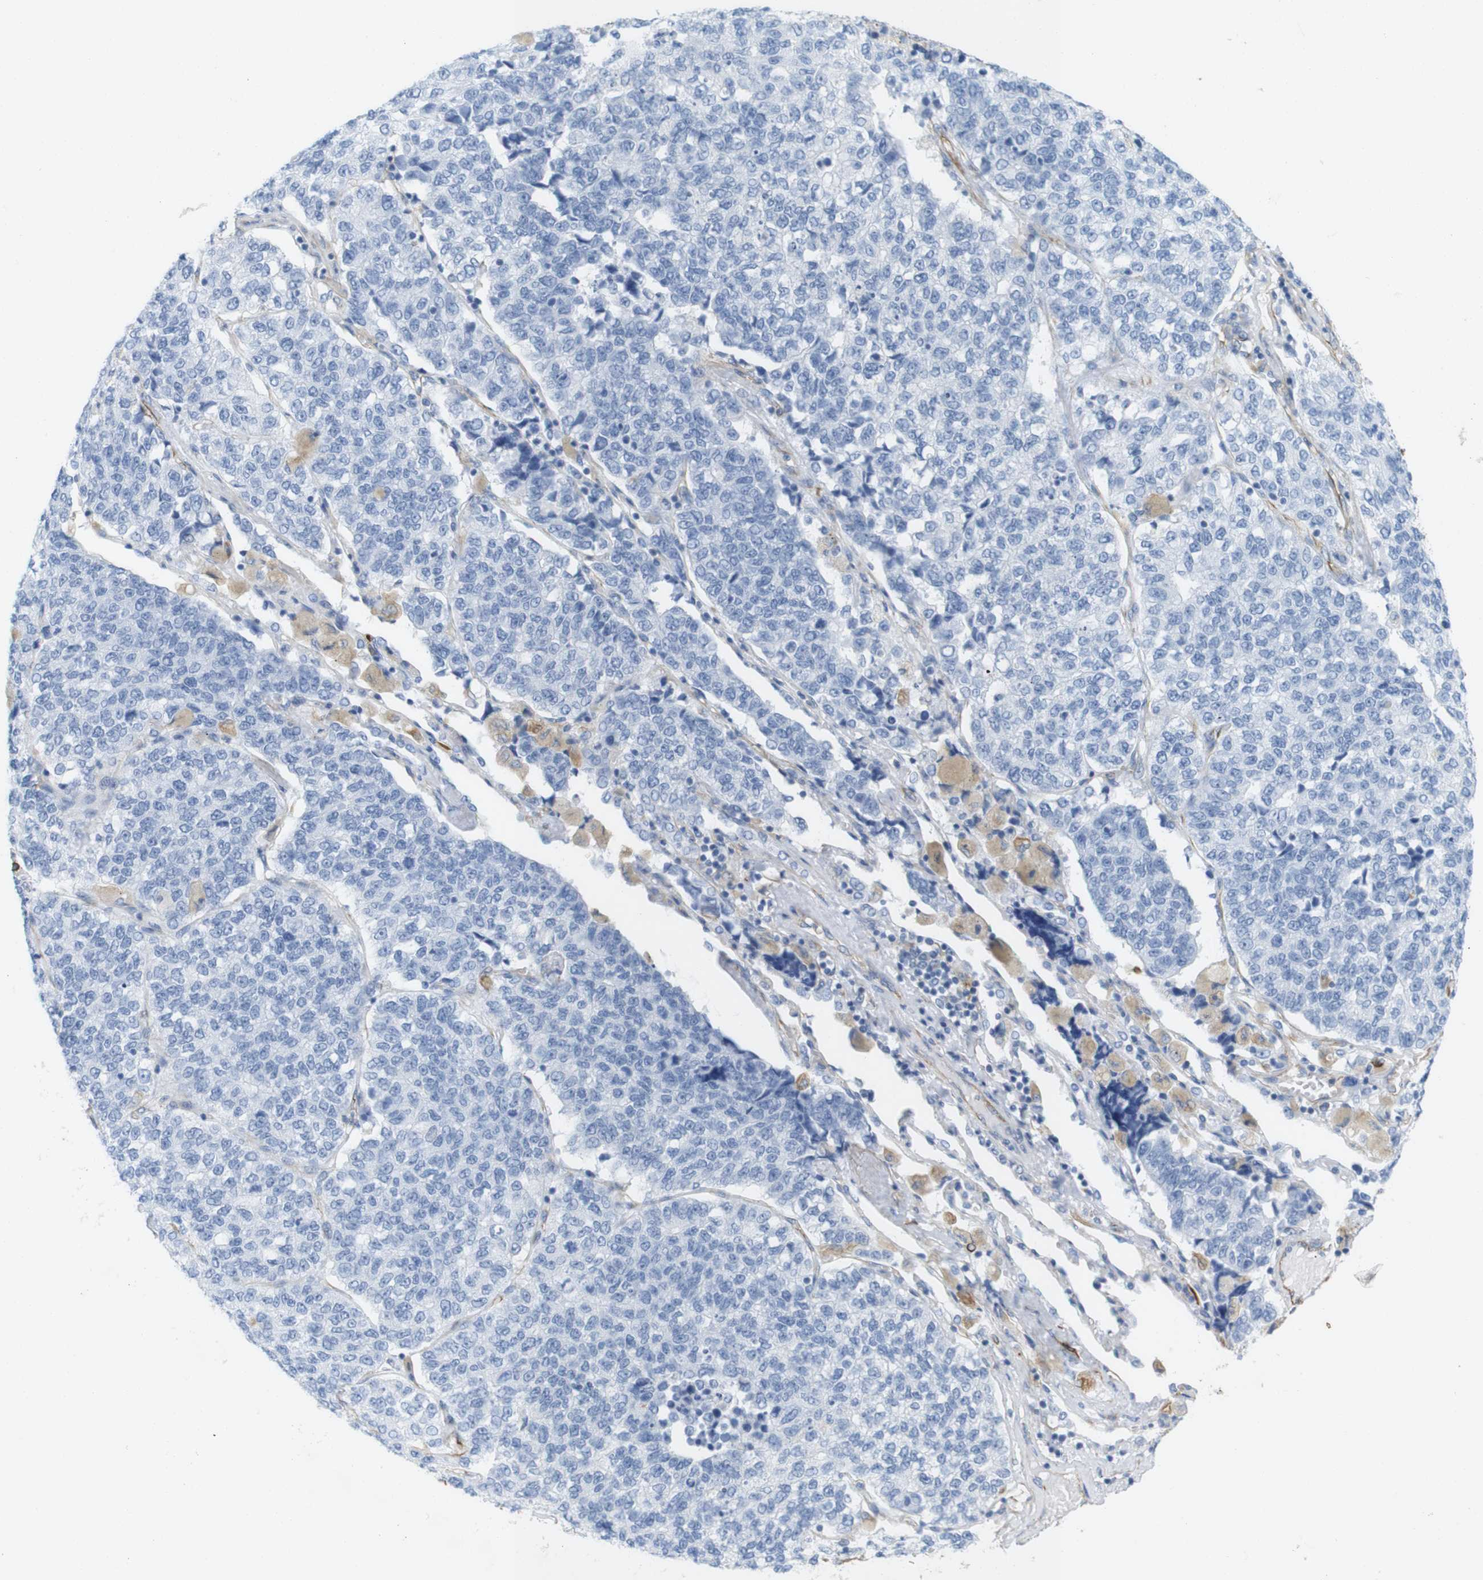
{"staining": {"intensity": "negative", "quantity": "none", "location": "none"}, "tissue": "lung cancer", "cell_type": "Tumor cells", "image_type": "cancer", "snomed": [{"axis": "morphology", "description": "Adenocarcinoma, NOS"}, {"axis": "topography", "description": "Lung"}], "caption": "This is a micrograph of IHC staining of lung cancer, which shows no expression in tumor cells.", "gene": "MS4A10", "patient": {"sex": "male", "age": 49}}